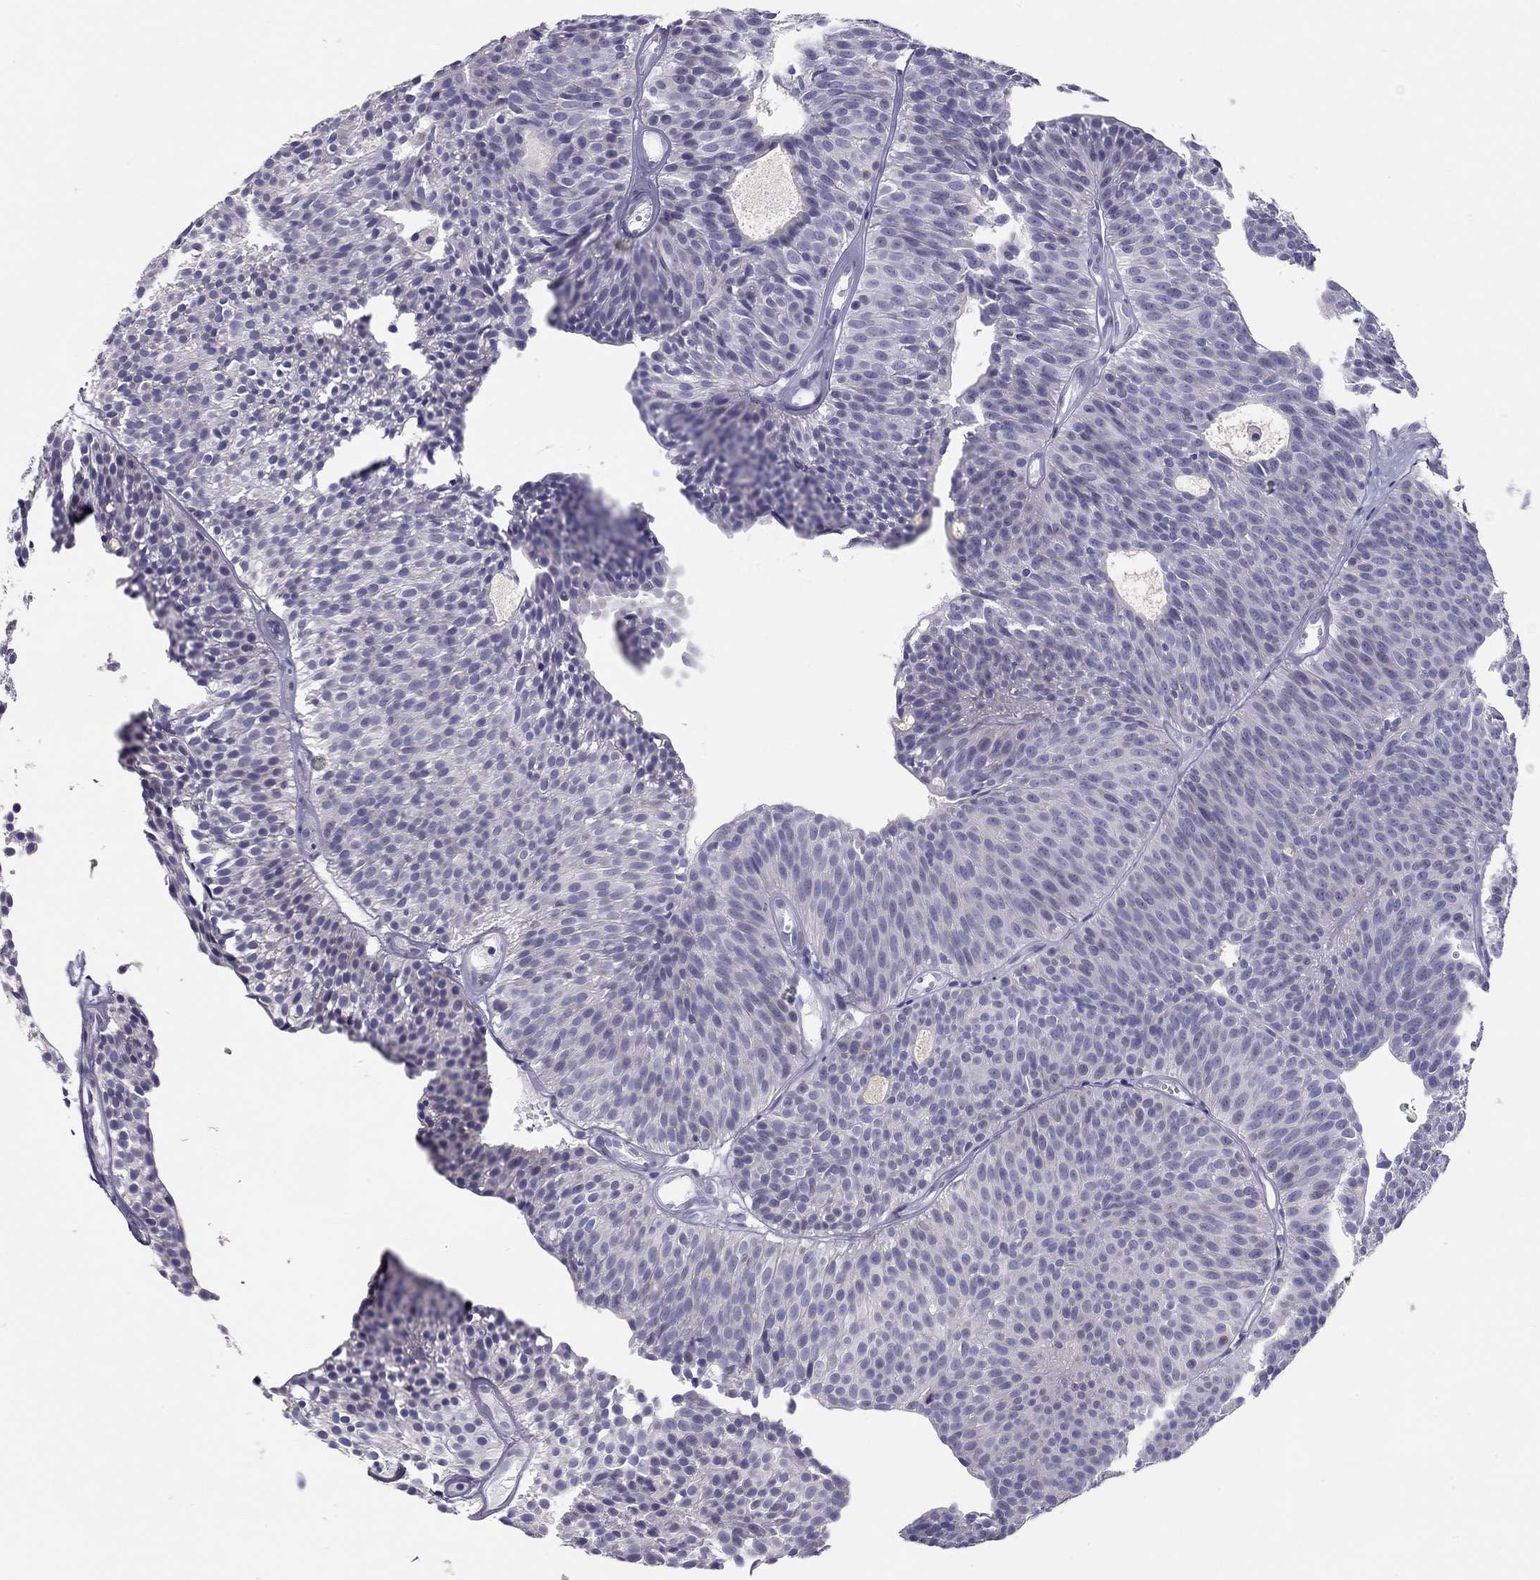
{"staining": {"intensity": "negative", "quantity": "none", "location": "none"}, "tissue": "urothelial cancer", "cell_type": "Tumor cells", "image_type": "cancer", "snomed": [{"axis": "morphology", "description": "Urothelial carcinoma, Low grade"}, {"axis": "topography", "description": "Urinary bladder"}], "caption": "Tumor cells are negative for protein expression in human urothelial cancer.", "gene": "KCNV2", "patient": {"sex": "male", "age": 63}}